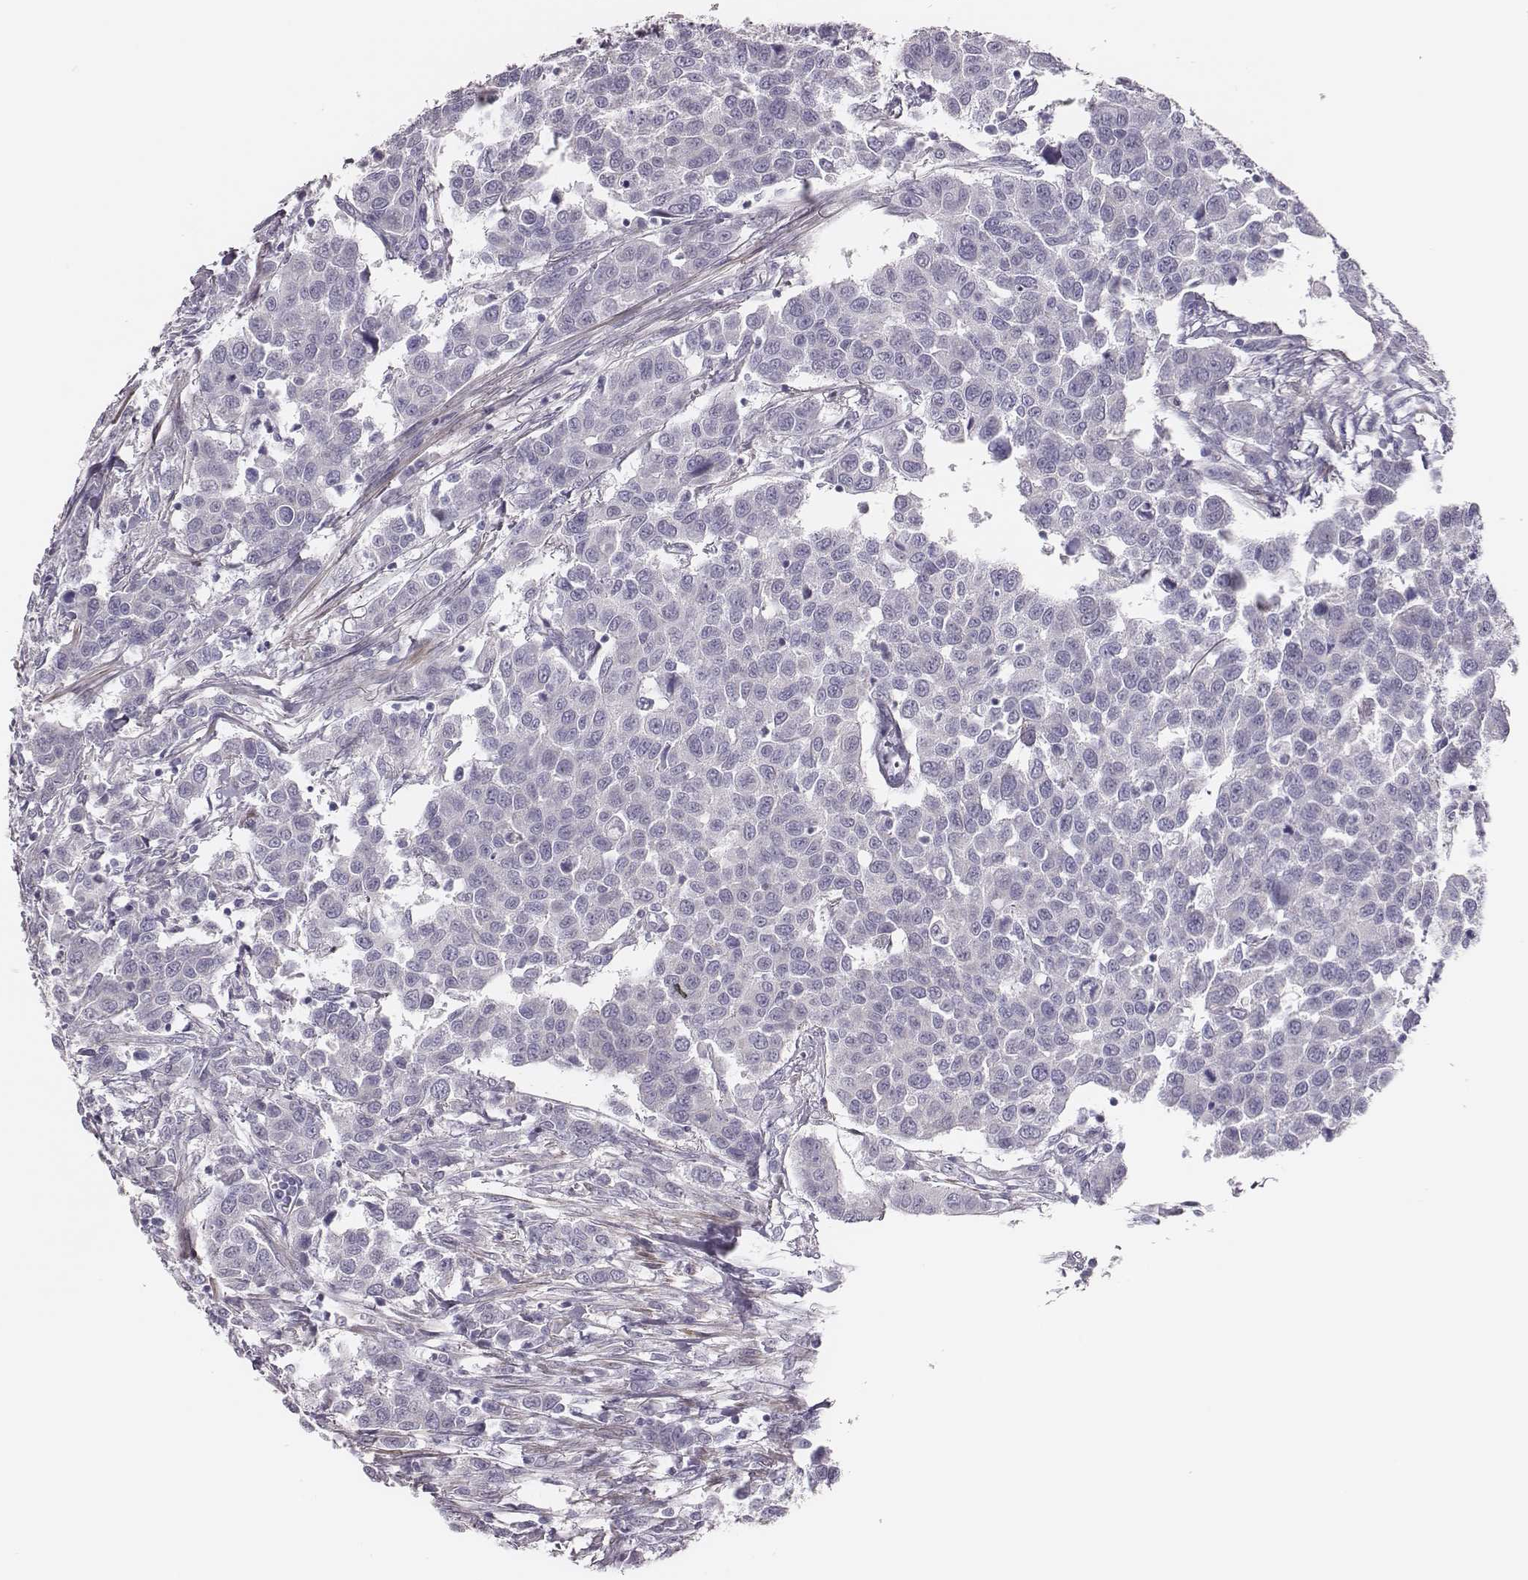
{"staining": {"intensity": "negative", "quantity": "none", "location": "none"}, "tissue": "urothelial cancer", "cell_type": "Tumor cells", "image_type": "cancer", "snomed": [{"axis": "morphology", "description": "Urothelial carcinoma, High grade"}, {"axis": "topography", "description": "Urinary bladder"}], "caption": "DAB (3,3'-diaminobenzidine) immunohistochemical staining of human urothelial cancer exhibits no significant expression in tumor cells. (Brightfield microscopy of DAB immunohistochemistry at high magnification).", "gene": "SCML2", "patient": {"sex": "female", "age": 58}}